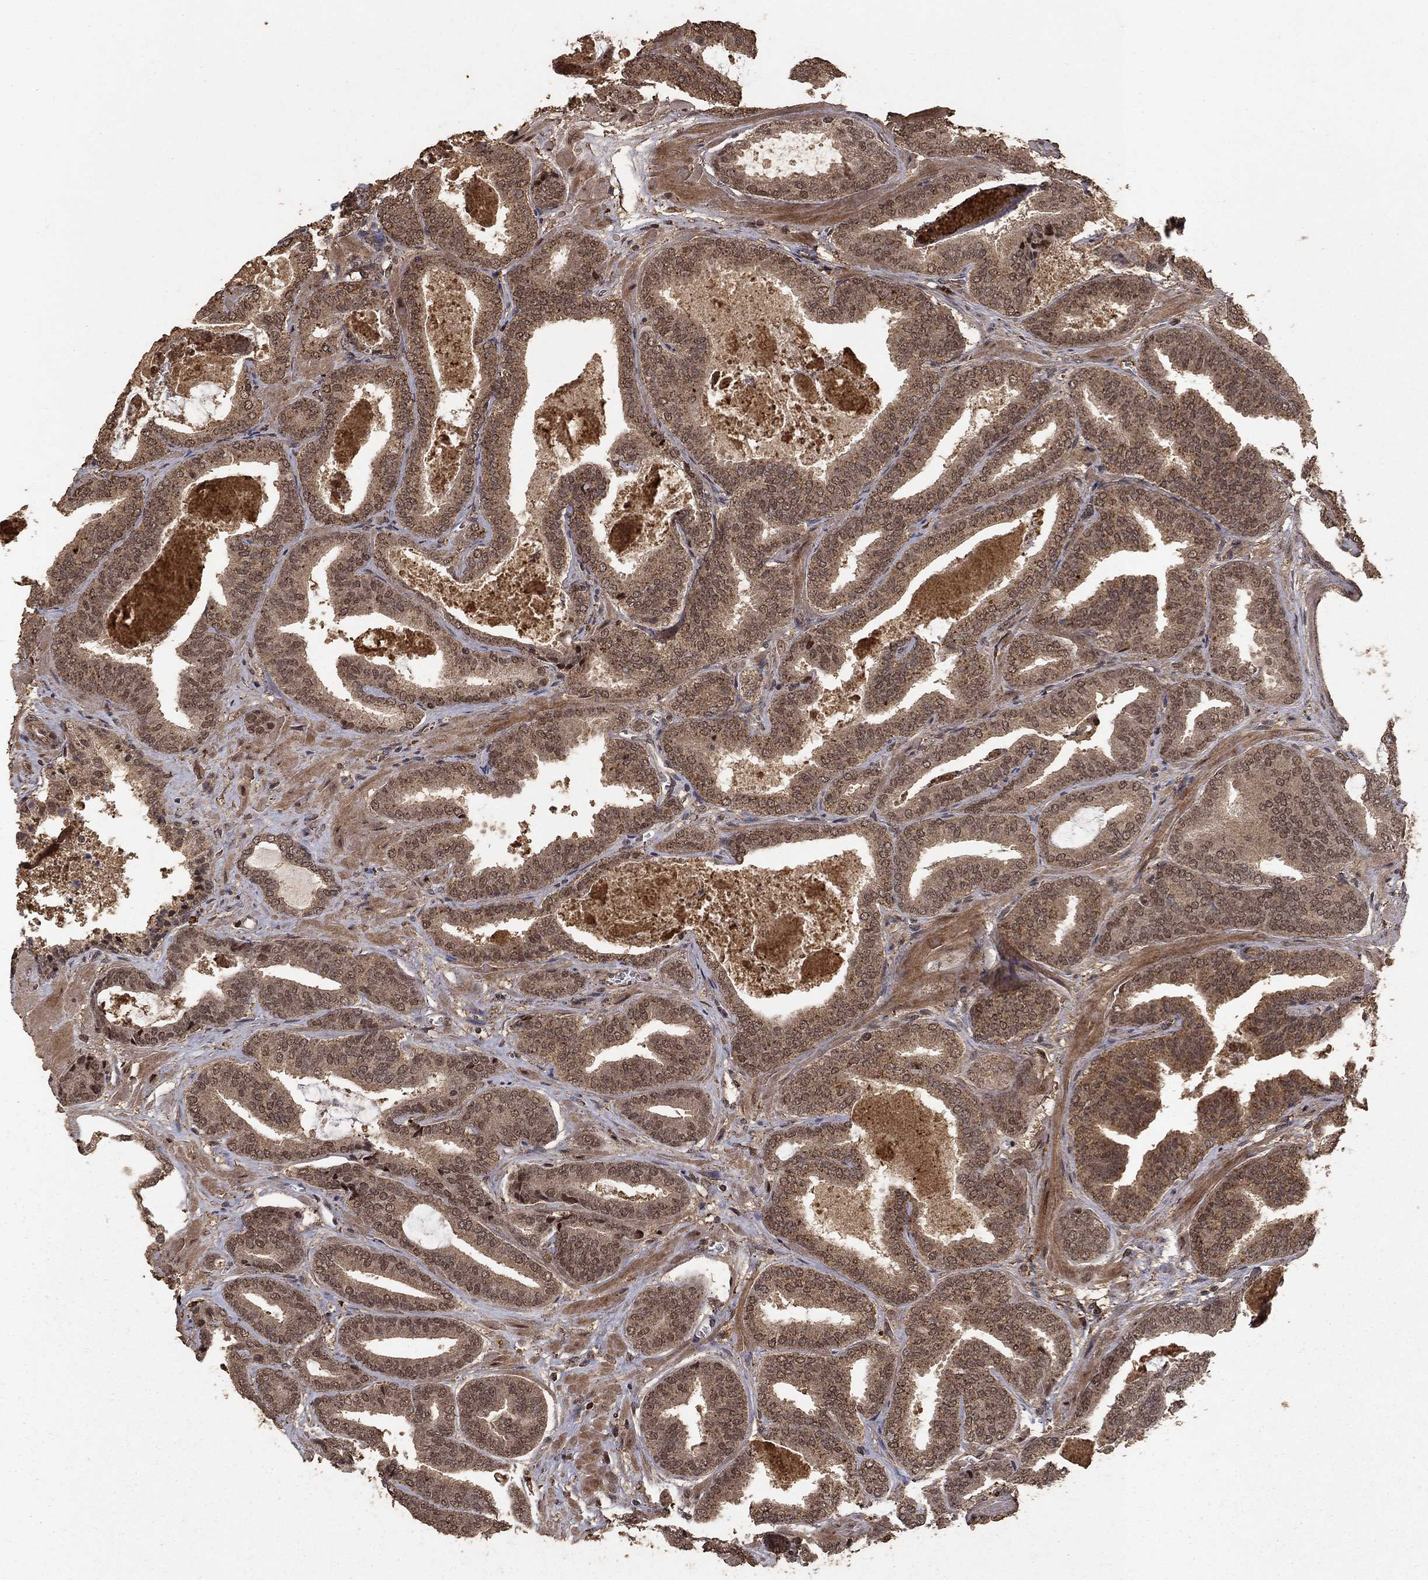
{"staining": {"intensity": "moderate", "quantity": ">75%", "location": "cytoplasmic/membranous"}, "tissue": "prostate cancer", "cell_type": "Tumor cells", "image_type": "cancer", "snomed": [{"axis": "morphology", "description": "Adenocarcinoma, NOS"}, {"axis": "topography", "description": "Prostate"}], "caption": "This photomicrograph demonstrates prostate adenocarcinoma stained with immunohistochemistry (IHC) to label a protein in brown. The cytoplasmic/membranous of tumor cells show moderate positivity for the protein. Nuclei are counter-stained blue.", "gene": "PRDM1", "patient": {"sex": "male", "age": 63}}